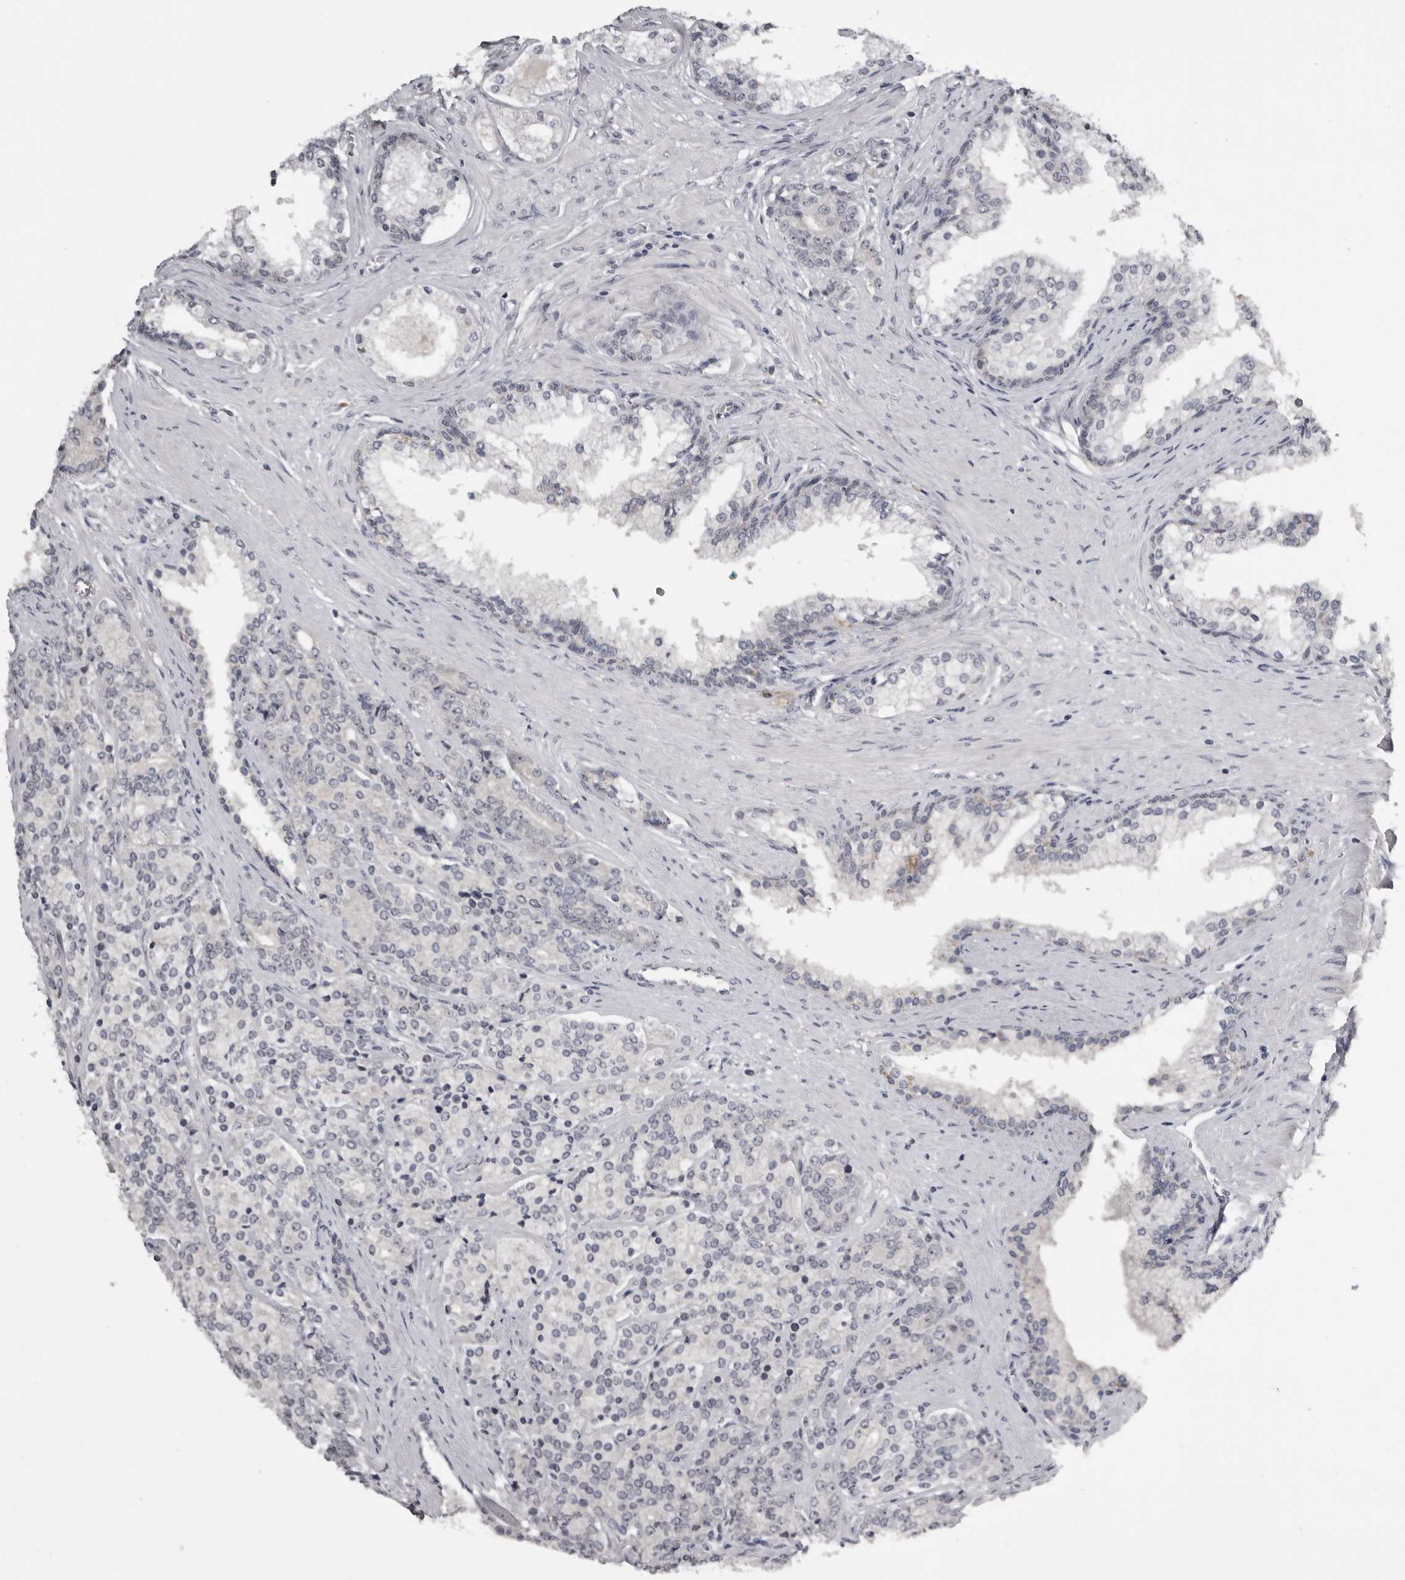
{"staining": {"intensity": "negative", "quantity": "none", "location": "none"}, "tissue": "prostate cancer", "cell_type": "Tumor cells", "image_type": "cancer", "snomed": [{"axis": "morphology", "description": "Adenocarcinoma, High grade"}, {"axis": "topography", "description": "Prostate"}], "caption": "The photomicrograph exhibits no staining of tumor cells in prostate high-grade adenocarcinoma.", "gene": "MRTO4", "patient": {"sex": "male", "age": 71}}